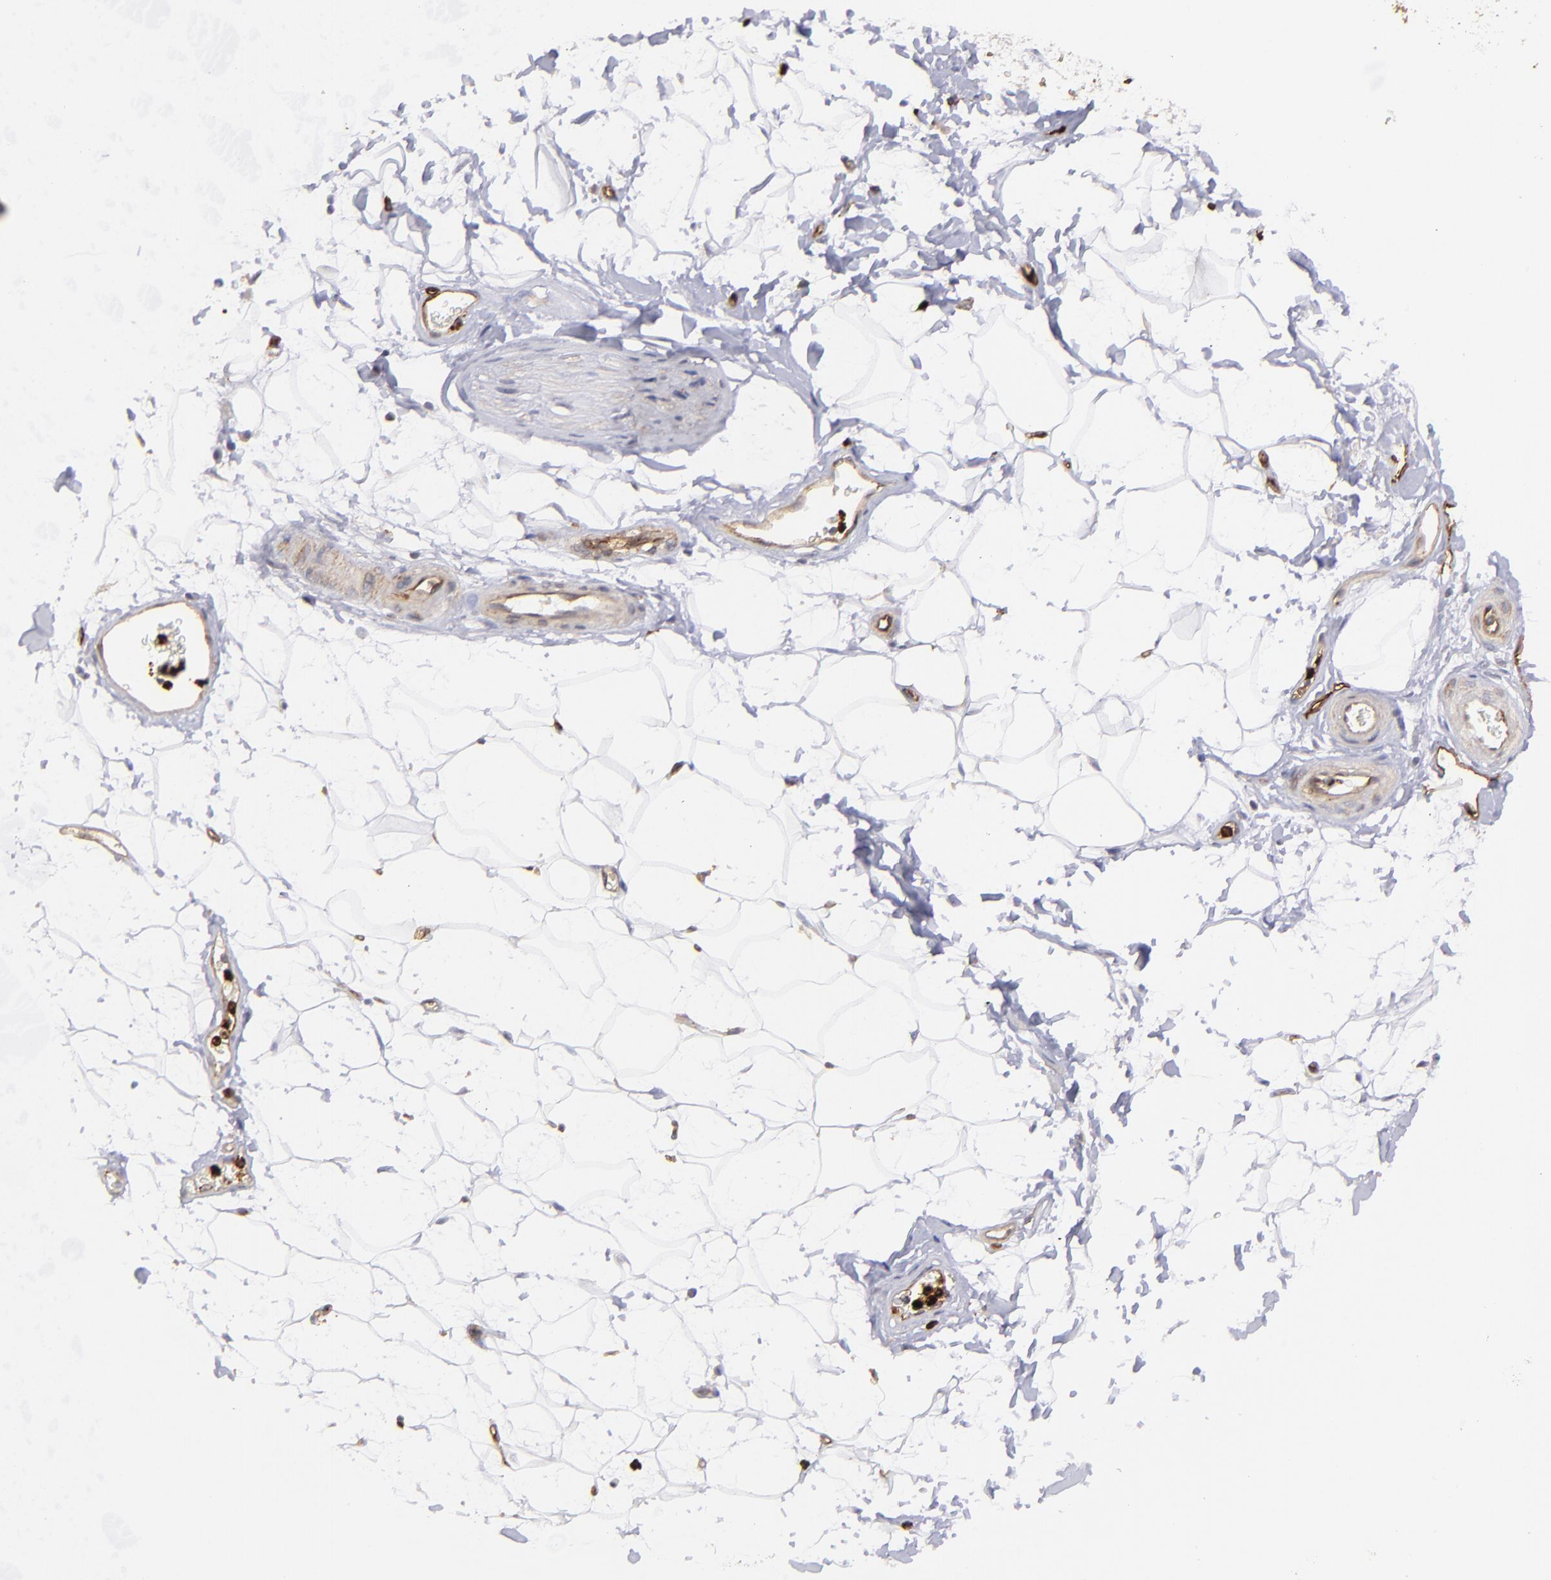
{"staining": {"intensity": "negative", "quantity": "none", "location": "none"}, "tissue": "adipose tissue", "cell_type": "Adipocytes", "image_type": "normal", "snomed": [{"axis": "morphology", "description": "Normal tissue, NOS"}, {"axis": "topography", "description": "Soft tissue"}], "caption": "An immunohistochemistry (IHC) histopathology image of normal adipose tissue is shown. There is no staining in adipocytes of adipose tissue. (DAB immunohistochemistry (IHC) visualized using brightfield microscopy, high magnification).", "gene": "DYSF", "patient": {"sex": "male", "age": 72}}